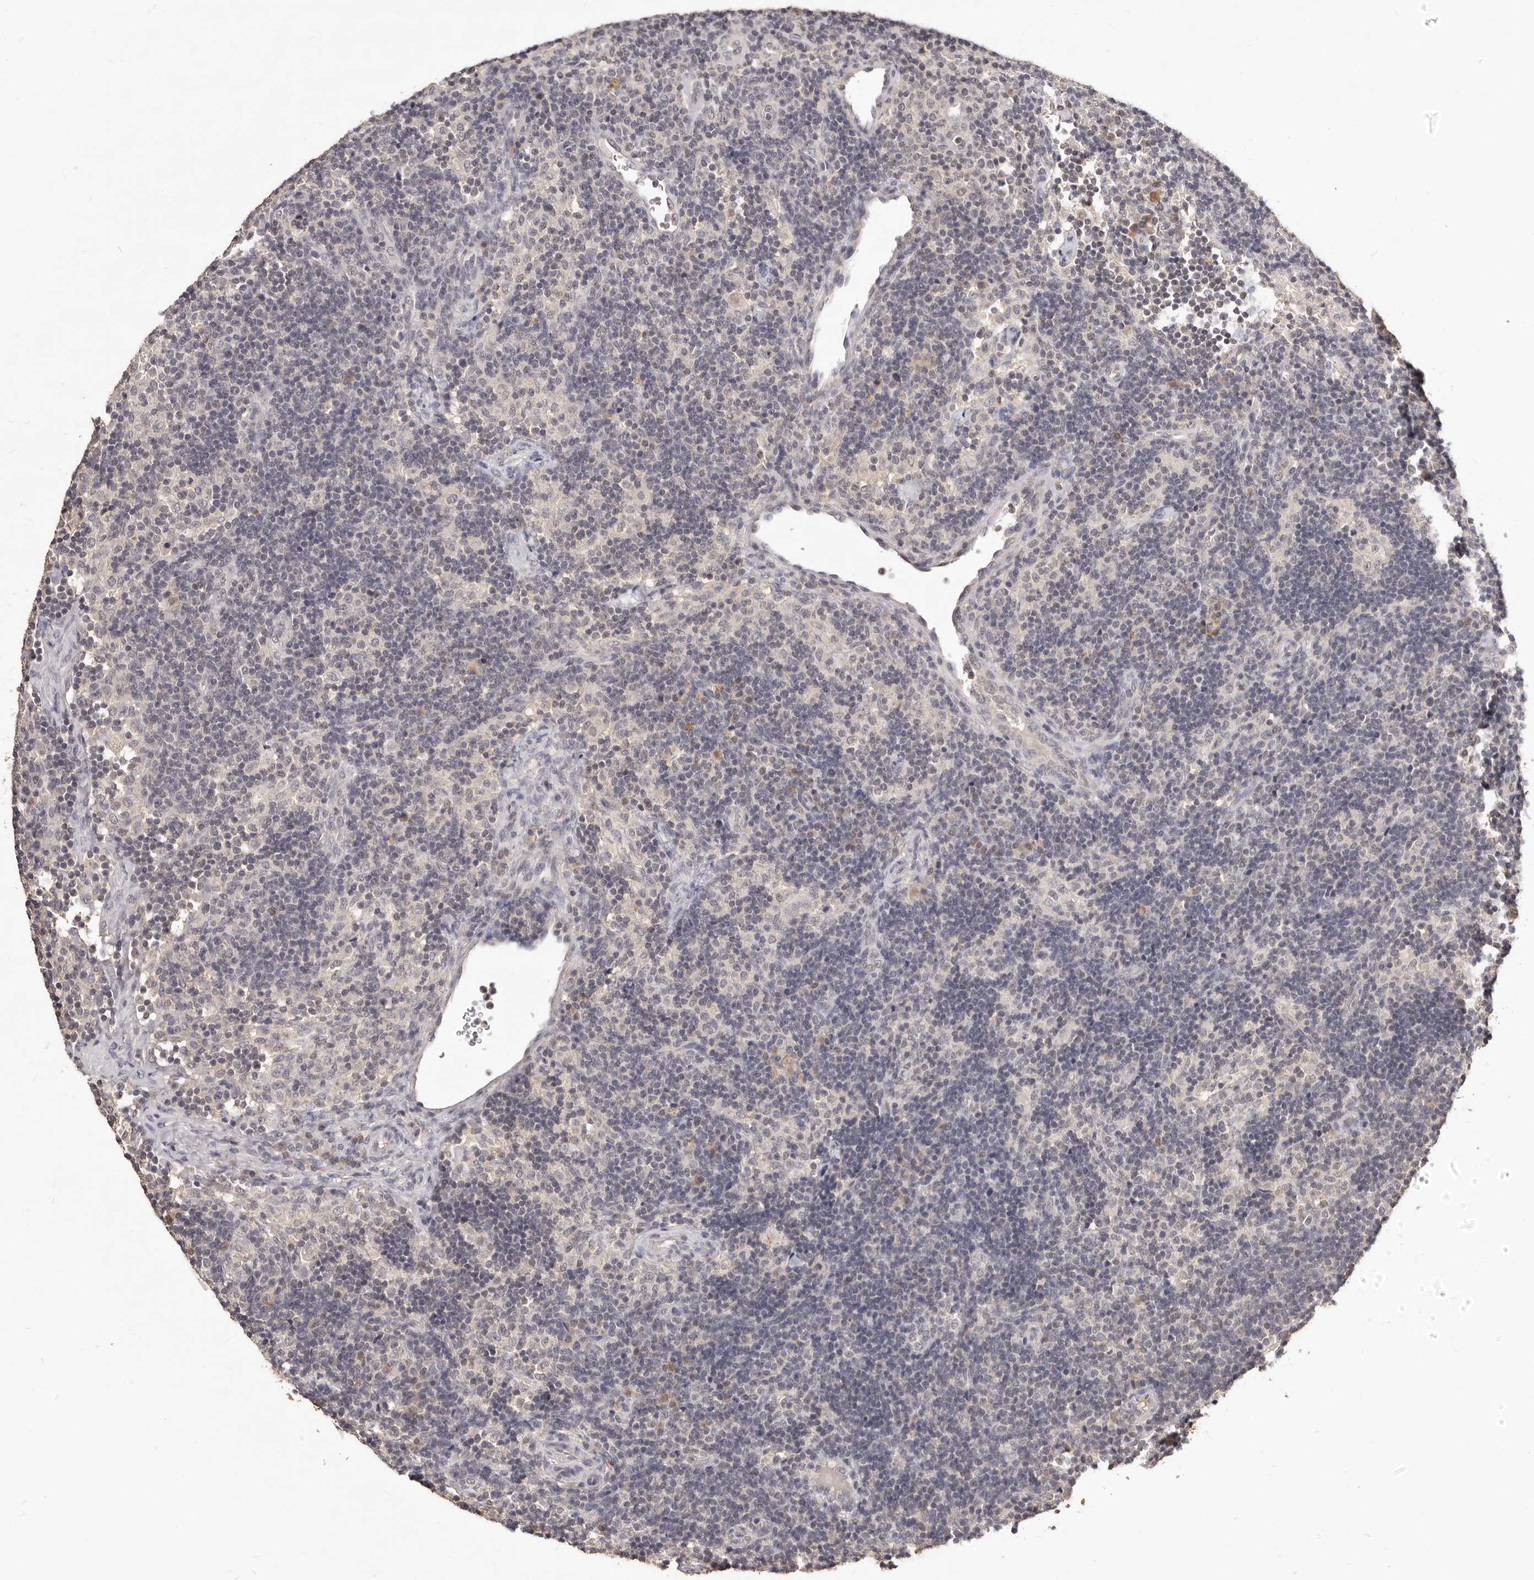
{"staining": {"intensity": "negative", "quantity": "none", "location": "none"}, "tissue": "lymph node", "cell_type": "Germinal center cells", "image_type": "normal", "snomed": [{"axis": "morphology", "description": "Normal tissue, NOS"}, {"axis": "topography", "description": "Lymph node"}], "caption": "Immunohistochemistry (IHC) photomicrograph of normal lymph node: lymph node stained with DAB (3,3'-diaminobenzidine) shows no significant protein expression in germinal center cells.", "gene": "TSPAN13", "patient": {"sex": "female", "age": 22}}